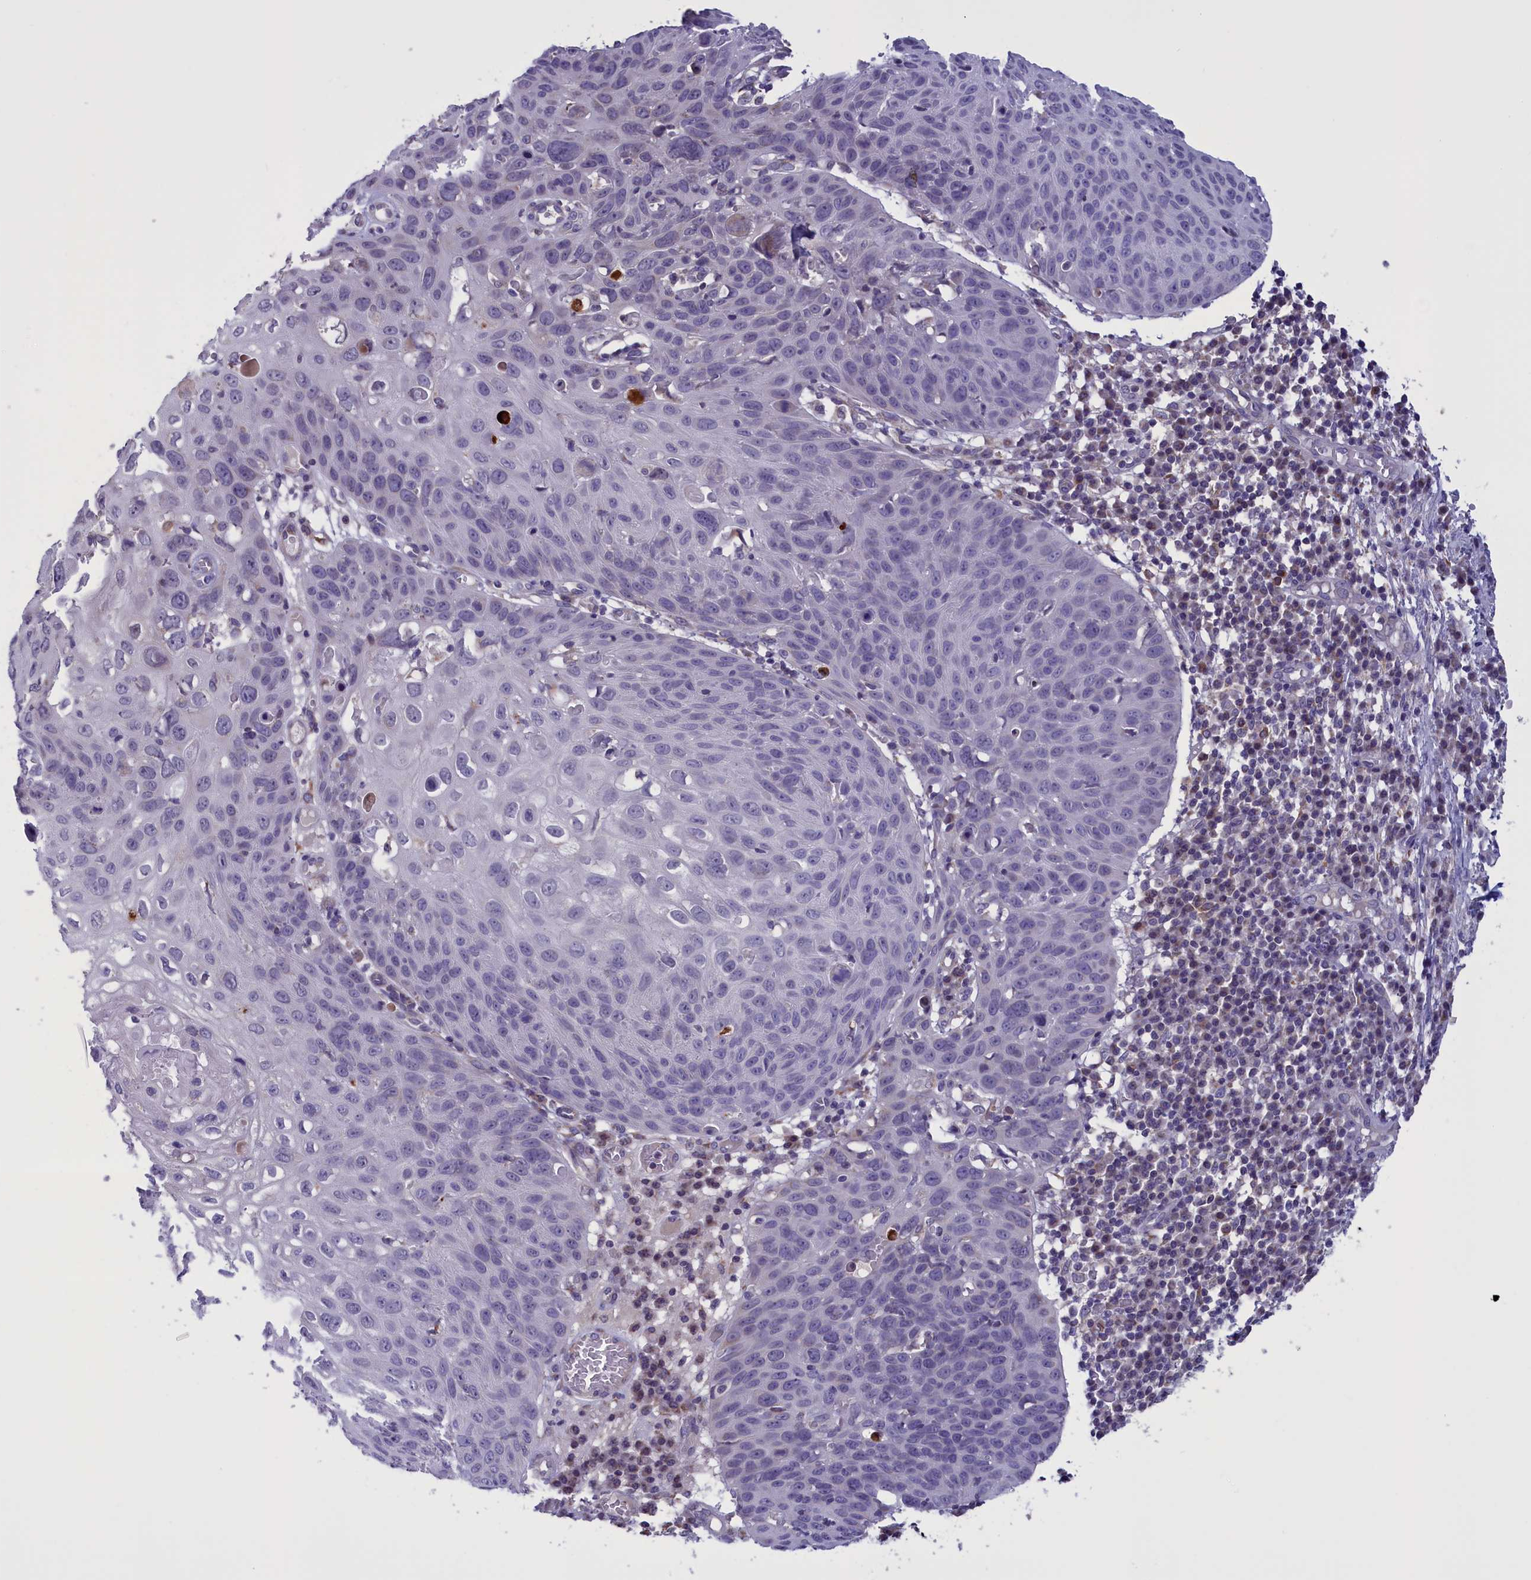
{"staining": {"intensity": "negative", "quantity": "none", "location": "none"}, "tissue": "skin cancer", "cell_type": "Tumor cells", "image_type": "cancer", "snomed": [{"axis": "morphology", "description": "Squamous cell carcinoma, NOS"}, {"axis": "topography", "description": "Skin"}], "caption": "IHC image of neoplastic tissue: human skin squamous cell carcinoma stained with DAB displays no significant protein staining in tumor cells.", "gene": "PARS2", "patient": {"sex": "female", "age": 90}}